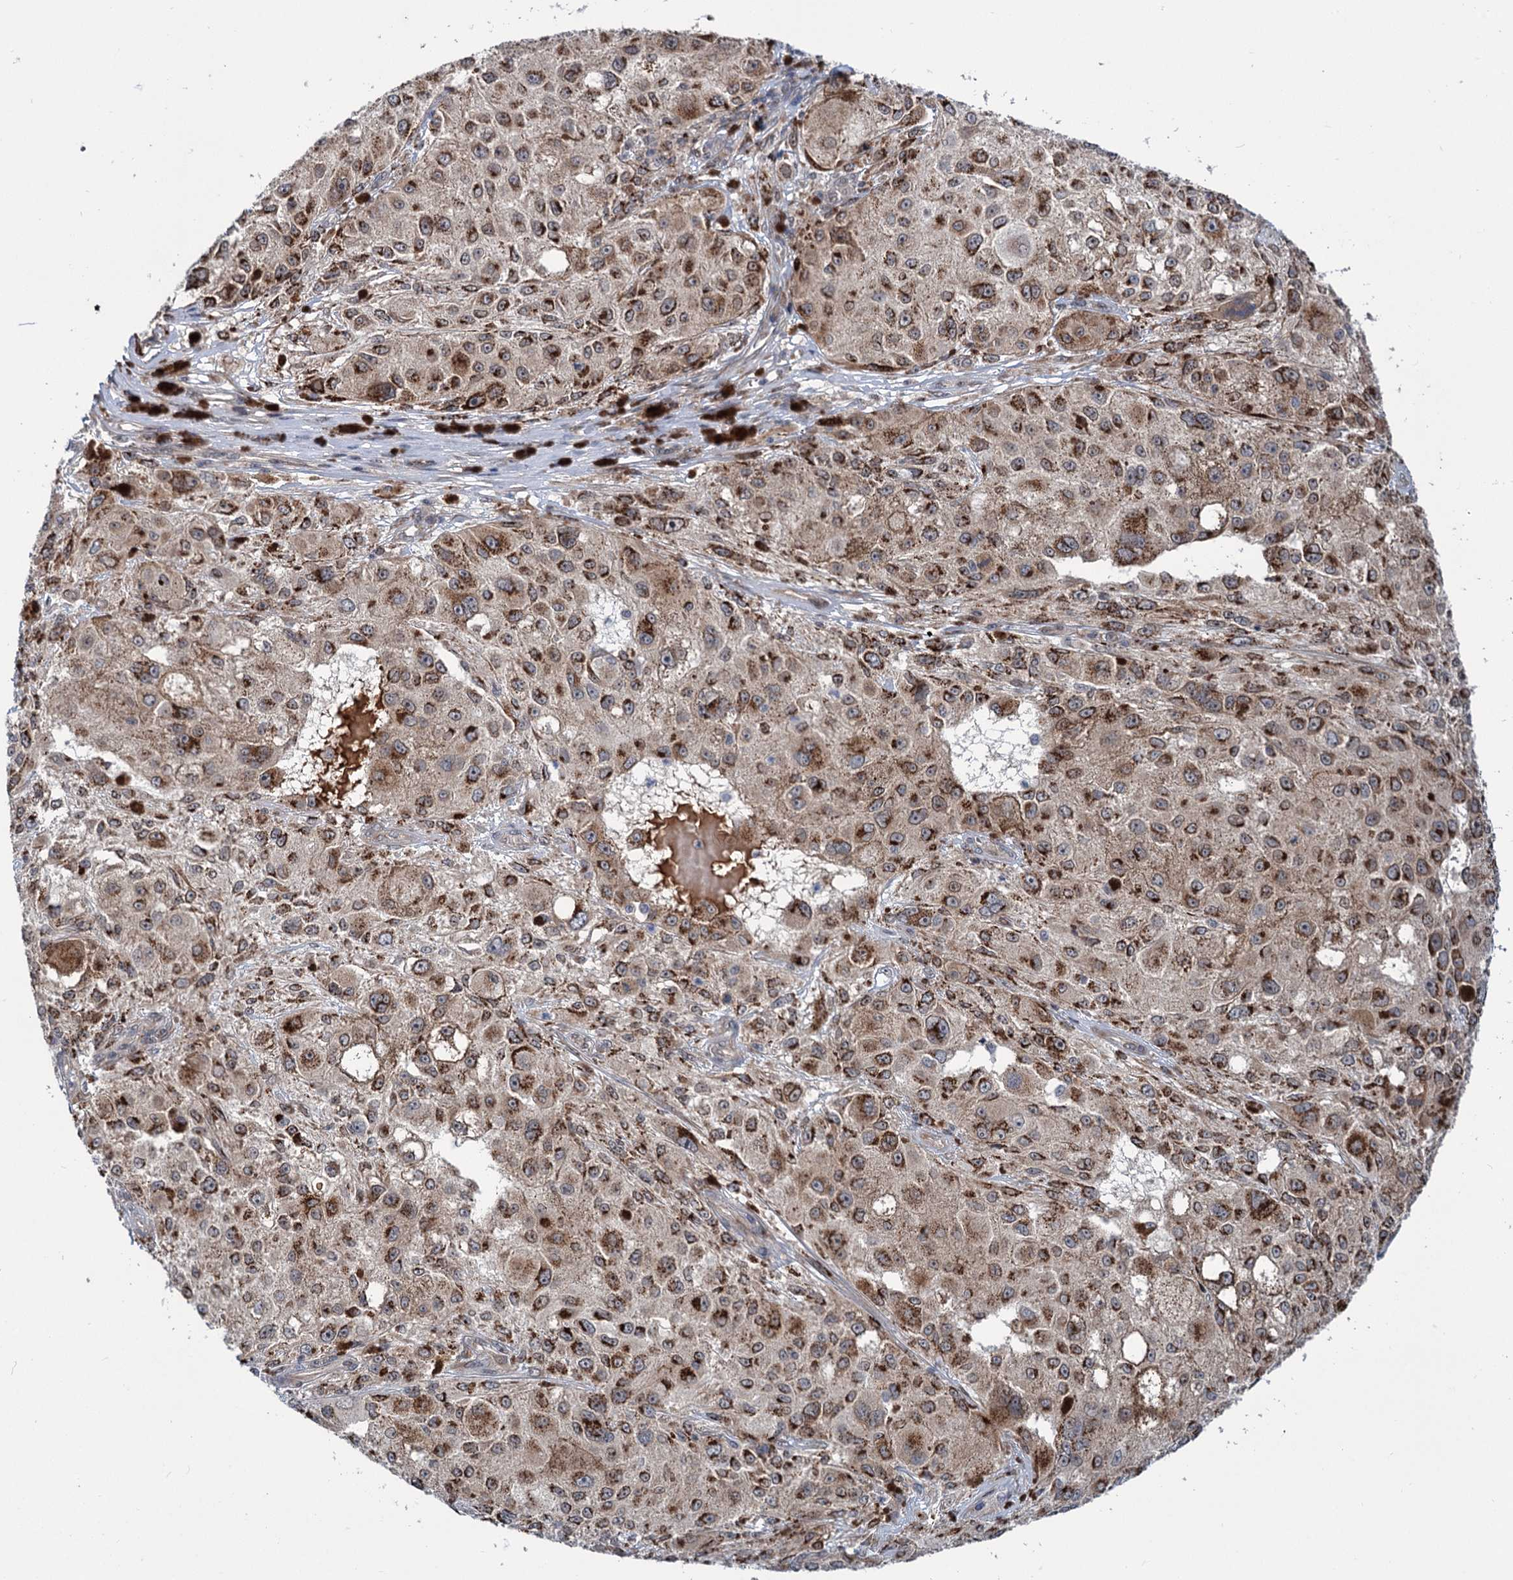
{"staining": {"intensity": "strong", "quantity": ">75%", "location": "cytoplasmic/membranous"}, "tissue": "melanoma", "cell_type": "Tumor cells", "image_type": "cancer", "snomed": [{"axis": "morphology", "description": "Necrosis, NOS"}, {"axis": "morphology", "description": "Malignant melanoma, NOS"}, {"axis": "topography", "description": "Skin"}], "caption": "Immunohistochemistry (IHC) (DAB (3,3'-diaminobenzidine)) staining of human melanoma displays strong cytoplasmic/membranous protein positivity in about >75% of tumor cells.", "gene": "ELP4", "patient": {"sex": "female", "age": 87}}